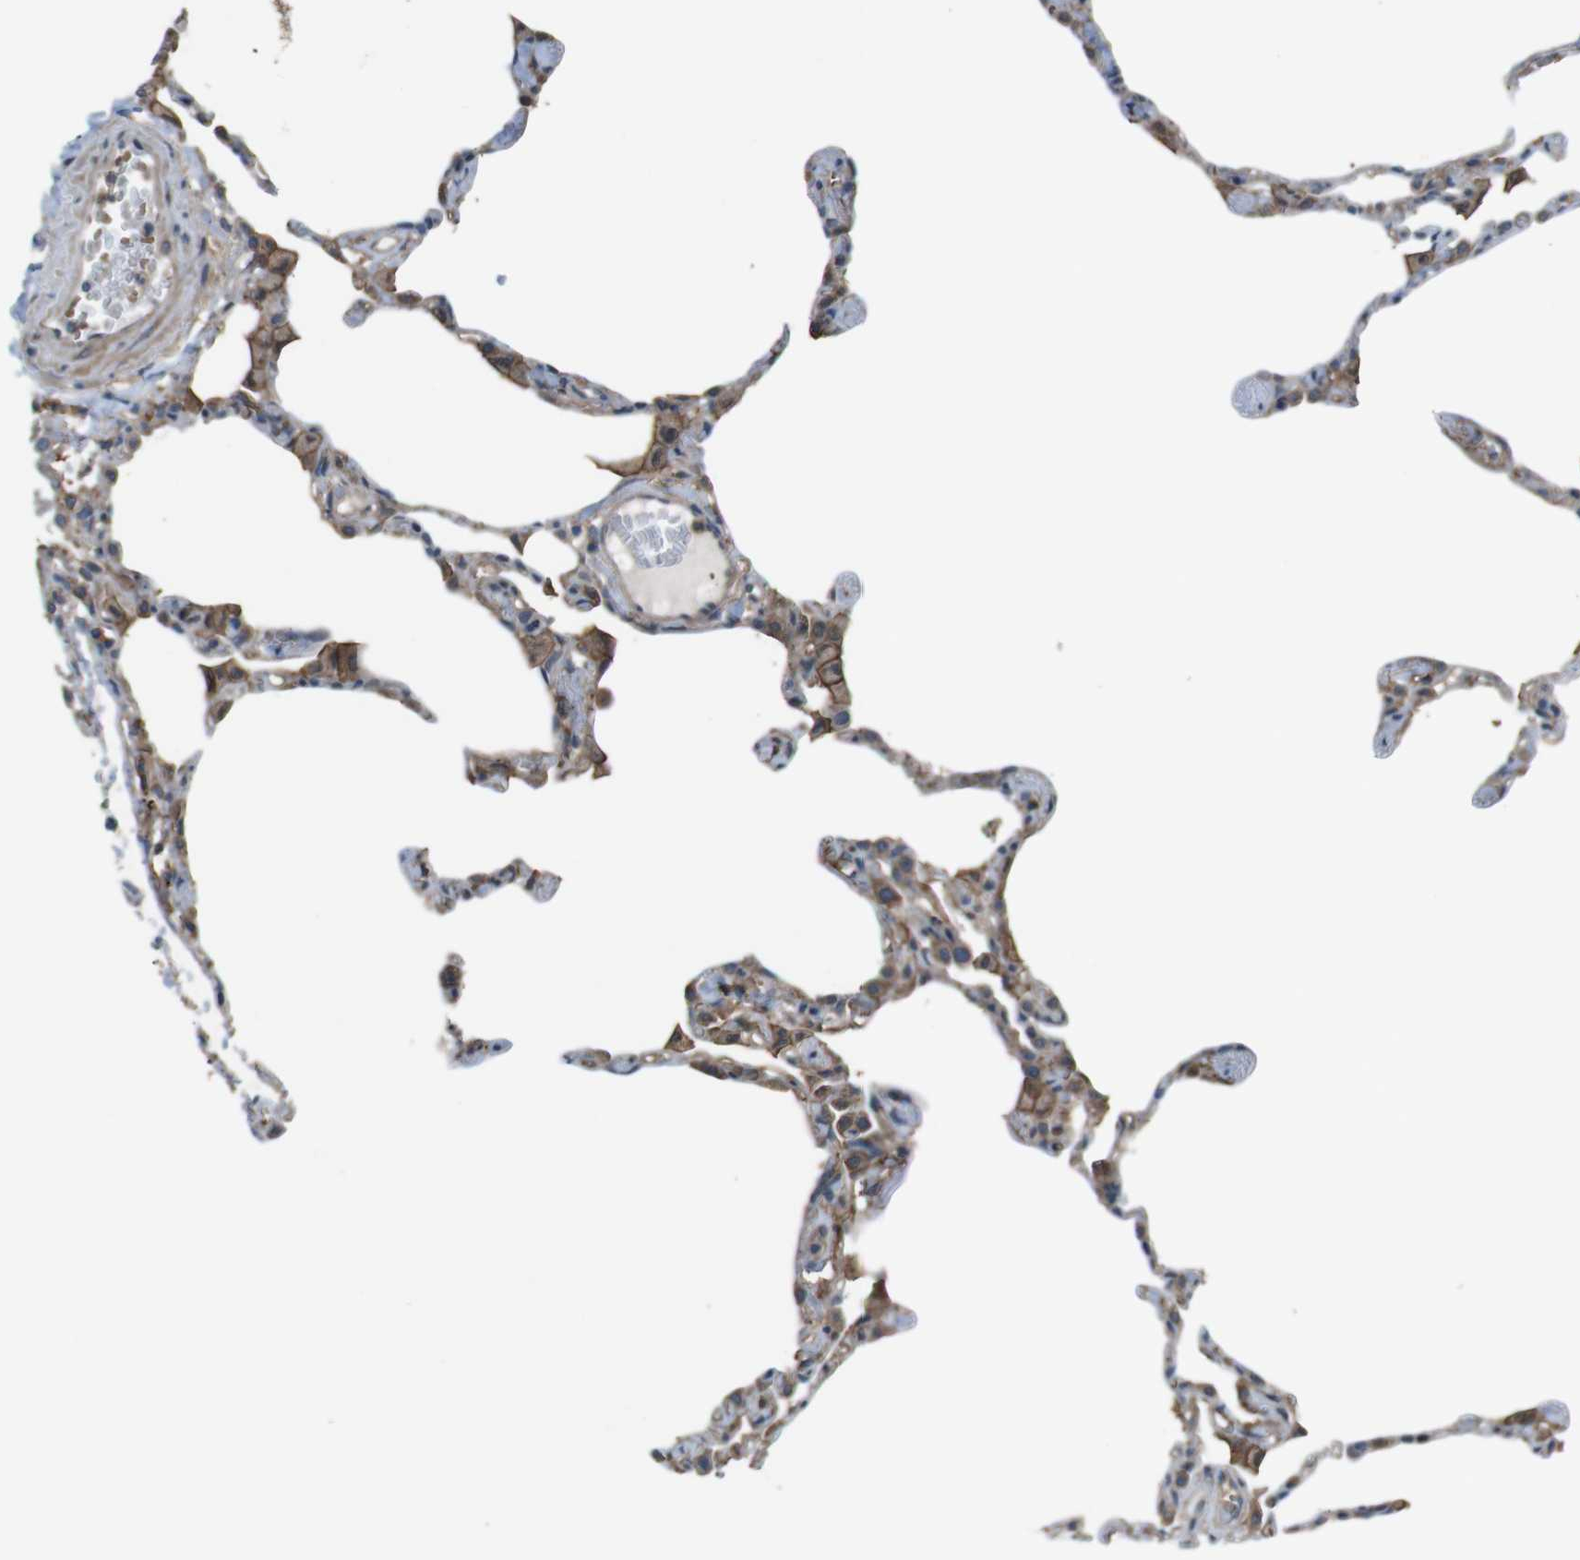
{"staining": {"intensity": "moderate", "quantity": "25%-75%", "location": "cytoplasmic/membranous"}, "tissue": "lung", "cell_type": "Alveolar cells", "image_type": "normal", "snomed": [{"axis": "morphology", "description": "Normal tissue, NOS"}, {"axis": "topography", "description": "Lung"}], "caption": "A brown stain labels moderate cytoplasmic/membranous staining of a protein in alveolar cells of normal lung.", "gene": "ATP2B1", "patient": {"sex": "female", "age": 49}}